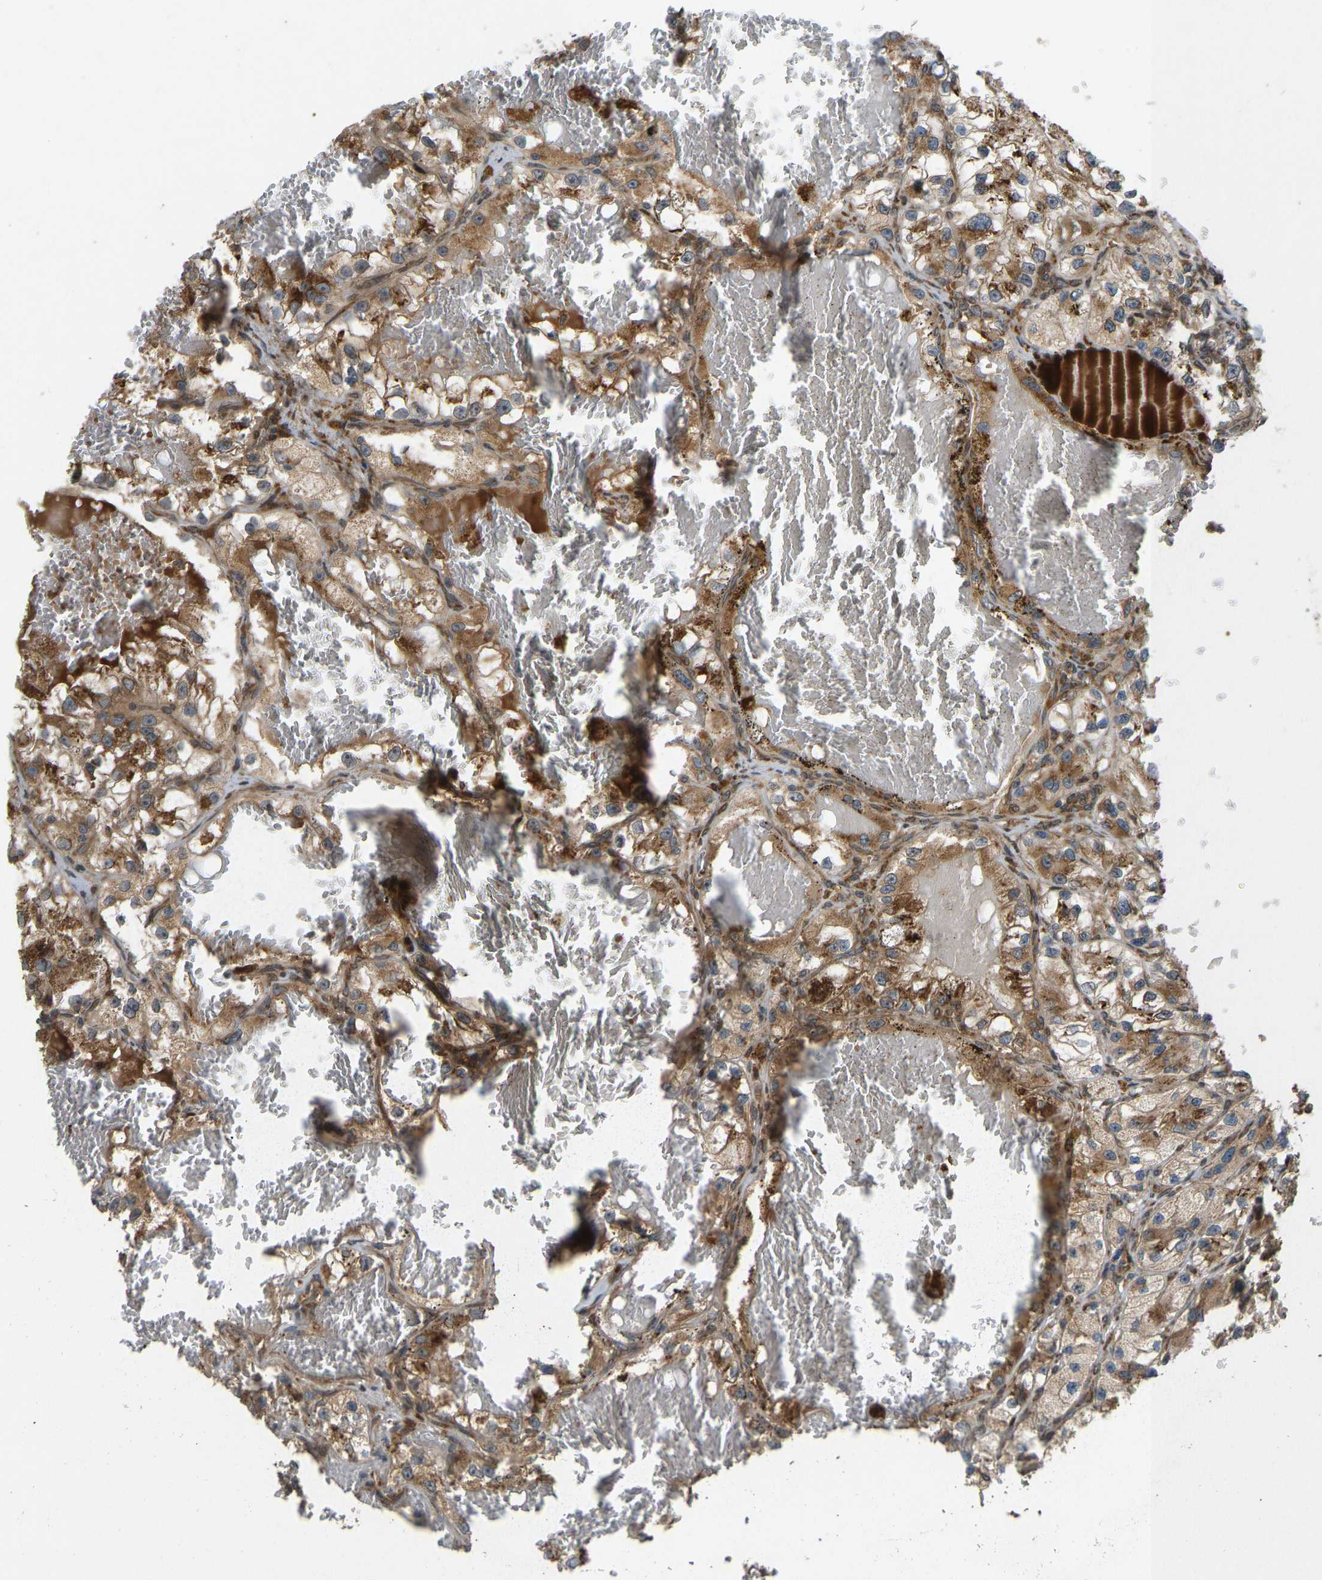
{"staining": {"intensity": "moderate", "quantity": ">75%", "location": "cytoplasmic/membranous"}, "tissue": "renal cancer", "cell_type": "Tumor cells", "image_type": "cancer", "snomed": [{"axis": "morphology", "description": "Adenocarcinoma, NOS"}, {"axis": "topography", "description": "Kidney"}], "caption": "Protein analysis of renal cancer (adenocarcinoma) tissue demonstrates moderate cytoplasmic/membranous positivity in approximately >75% of tumor cells.", "gene": "RPN2", "patient": {"sex": "female", "age": 57}}